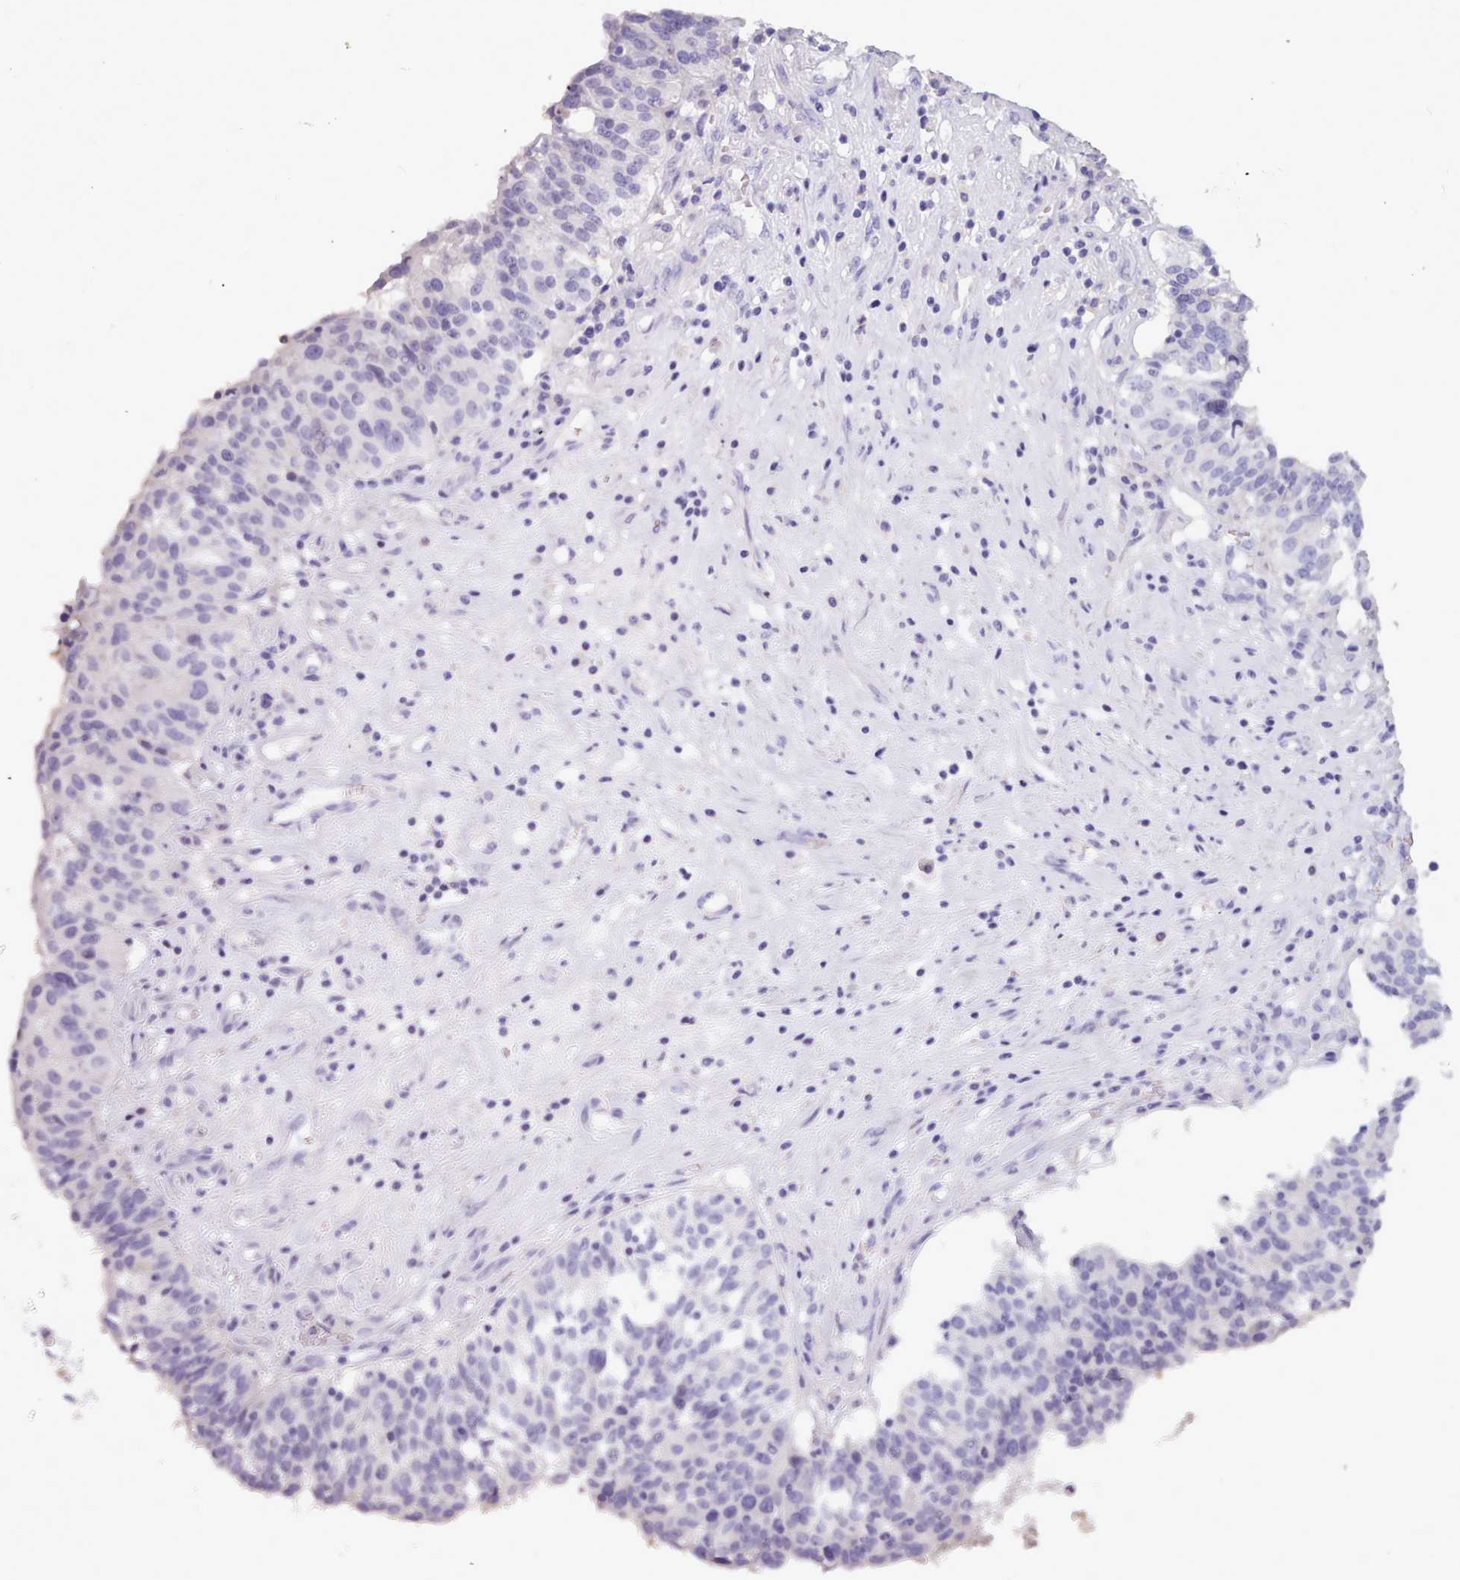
{"staining": {"intensity": "negative", "quantity": "none", "location": "none"}, "tissue": "ovarian cancer", "cell_type": "Tumor cells", "image_type": "cancer", "snomed": [{"axis": "morphology", "description": "Cystadenocarcinoma, serous, NOS"}, {"axis": "topography", "description": "Ovary"}], "caption": "Tumor cells show no significant expression in ovarian serous cystadenocarcinoma. (DAB immunohistochemistry with hematoxylin counter stain).", "gene": "CYP2A13", "patient": {"sex": "female", "age": 59}}